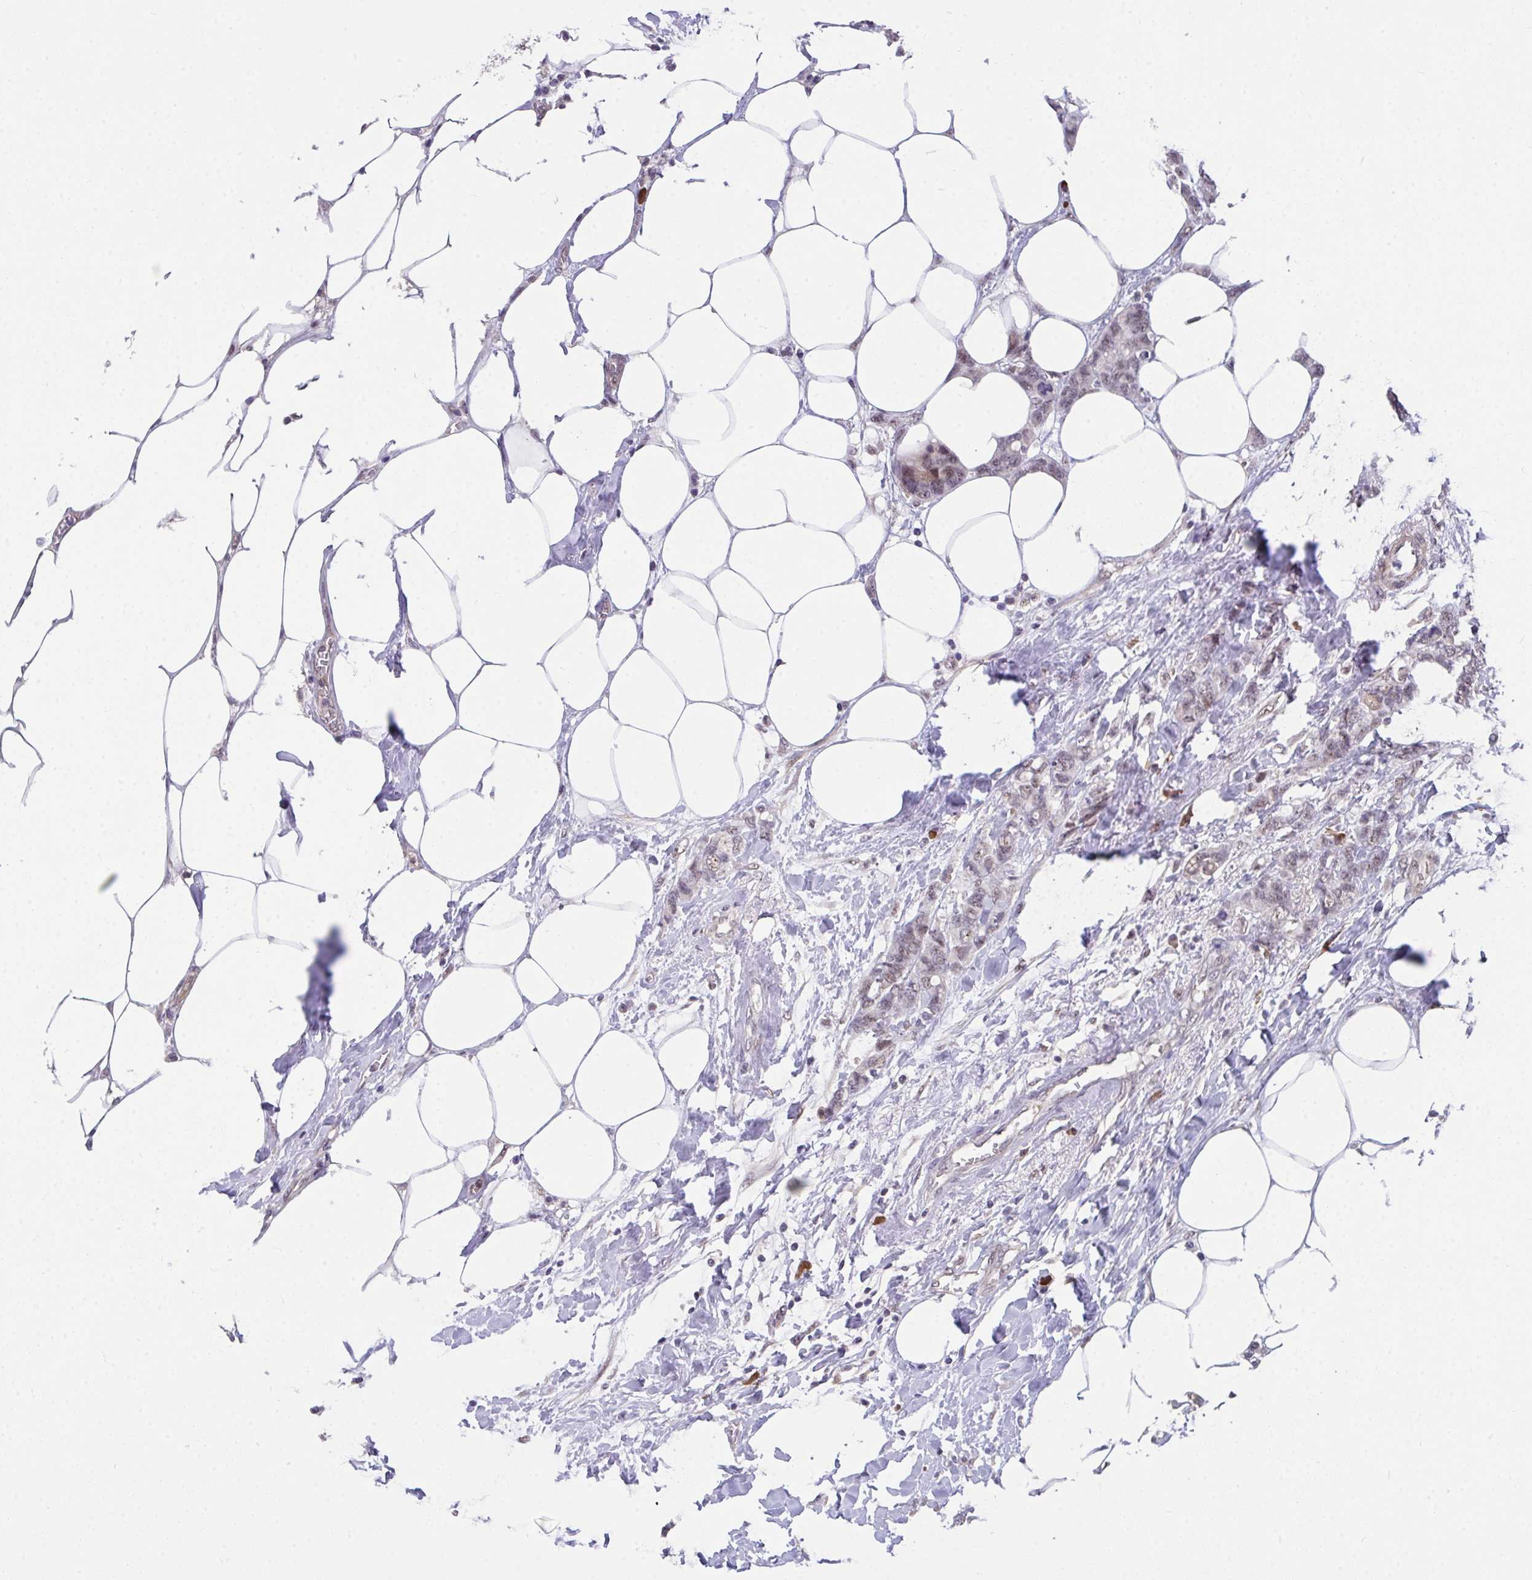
{"staining": {"intensity": "weak", "quantity": ">75%", "location": "nuclear"}, "tissue": "breast cancer", "cell_type": "Tumor cells", "image_type": "cancer", "snomed": [{"axis": "morphology", "description": "Lobular carcinoma"}, {"axis": "topography", "description": "Breast"}], "caption": "Brown immunohistochemical staining in breast lobular carcinoma shows weak nuclear positivity in about >75% of tumor cells. The staining was performed using DAB to visualize the protein expression in brown, while the nuclei were stained in blue with hematoxylin (Magnification: 20x).", "gene": "RBBP6", "patient": {"sex": "female", "age": 91}}